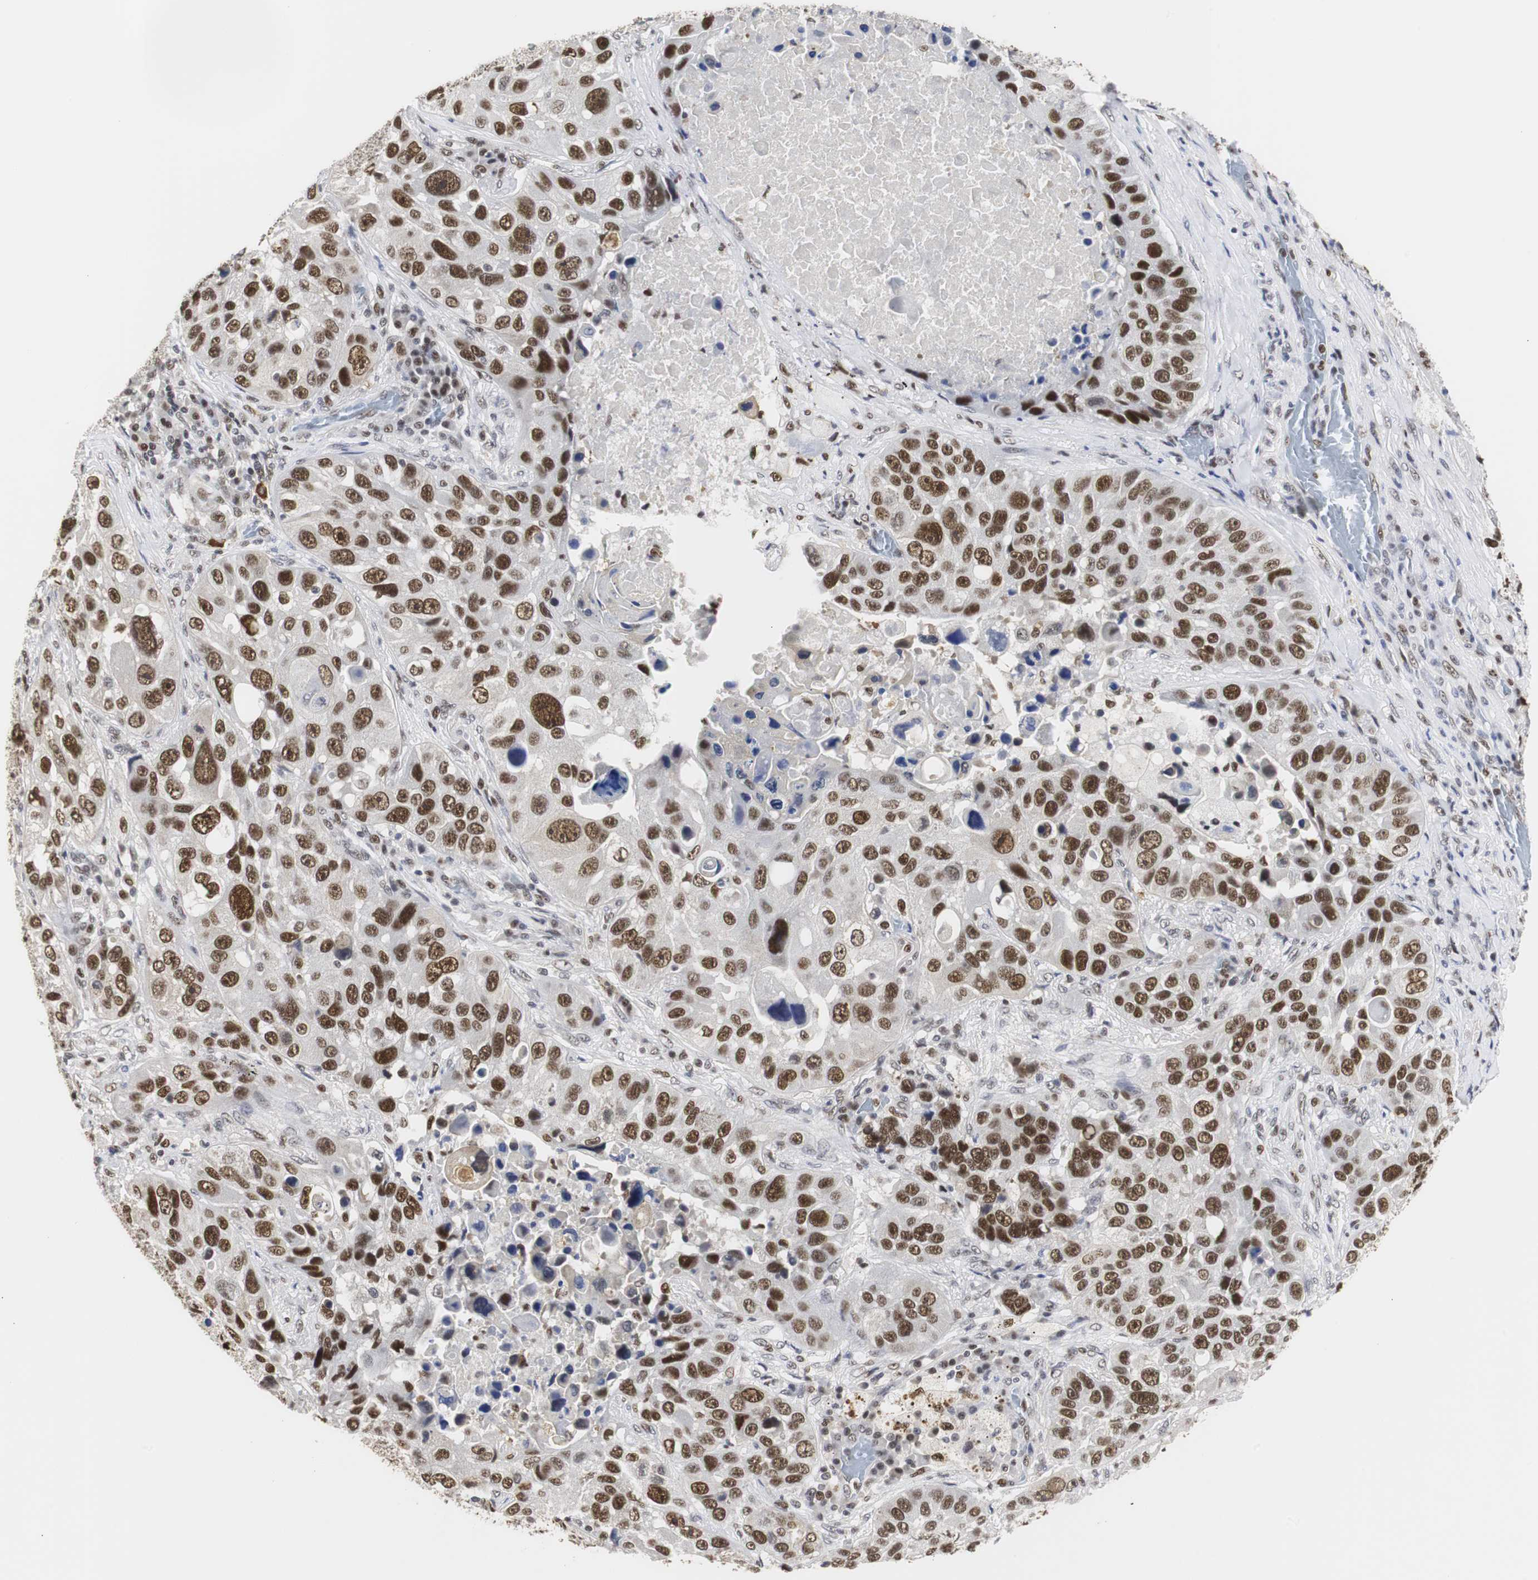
{"staining": {"intensity": "strong", "quantity": ">75%", "location": "nuclear"}, "tissue": "lung cancer", "cell_type": "Tumor cells", "image_type": "cancer", "snomed": [{"axis": "morphology", "description": "Squamous cell carcinoma, NOS"}, {"axis": "topography", "description": "Lung"}], "caption": "This image demonstrates IHC staining of human lung cancer, with high strong nuclear staining in approximately >75% of tumor cells.", "gene": "ZFC3H1", "patient": {"sex": "male", "age": 57}}